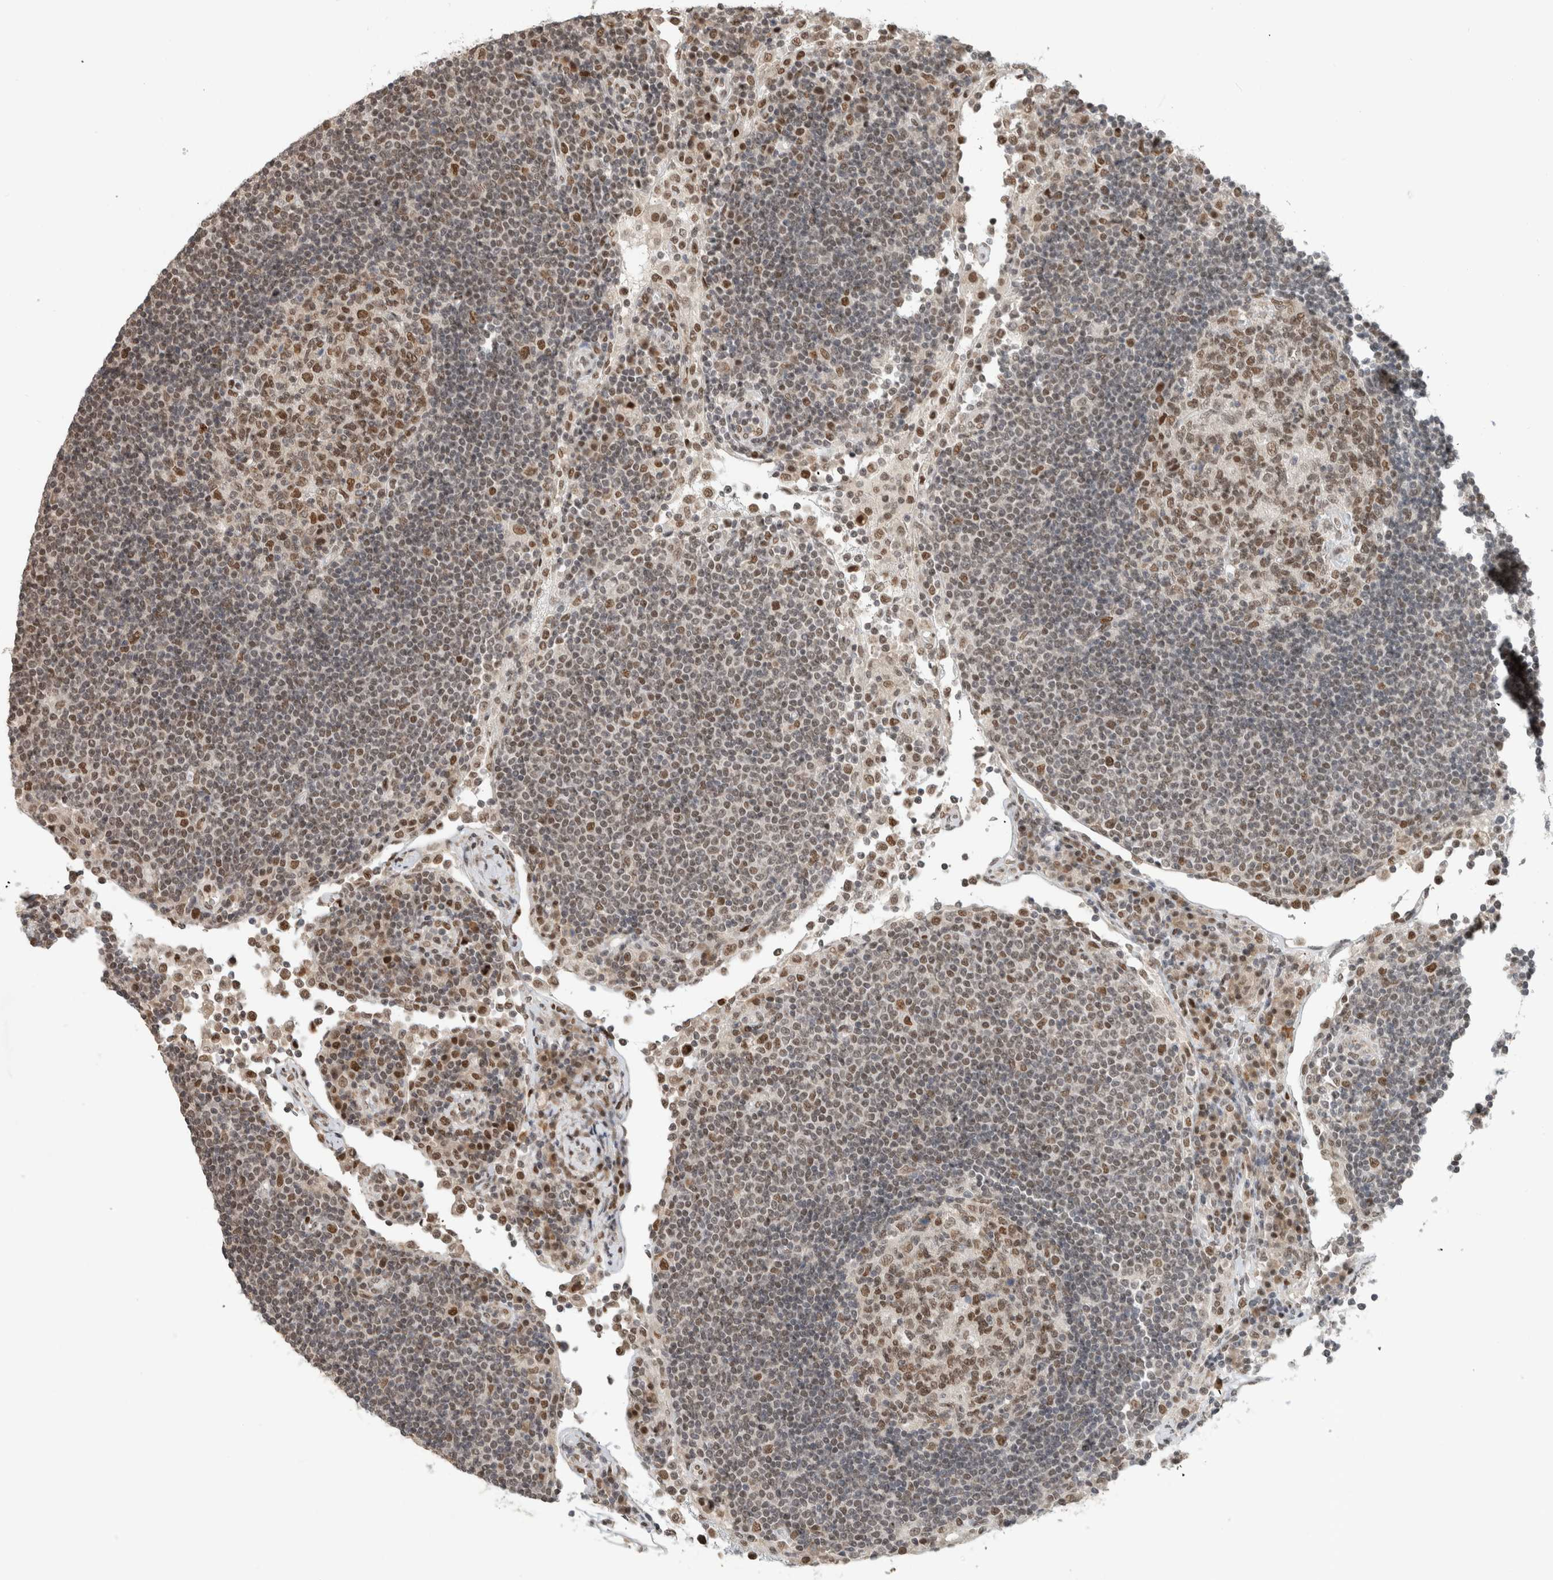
{"staining": {"intensity": "moderate", "quantity": ">75%", "location": "nuclear"}, "tissue": "lymph node", "cell_type": "Germinal center cells", "image_type": "normal", "snomed": [{"axis": "morphology", "description": "Normal tissue, NOS"}, {"axis": "topography", "description": "Lymph node"}], "caption": "The micrograph shows staining of benign lymph node, revealing moderate nuclear protein expression (brown color) within germinal center cells.", "gene": "HNRNPR", "patient": {"sex": "female", "age": 53}}